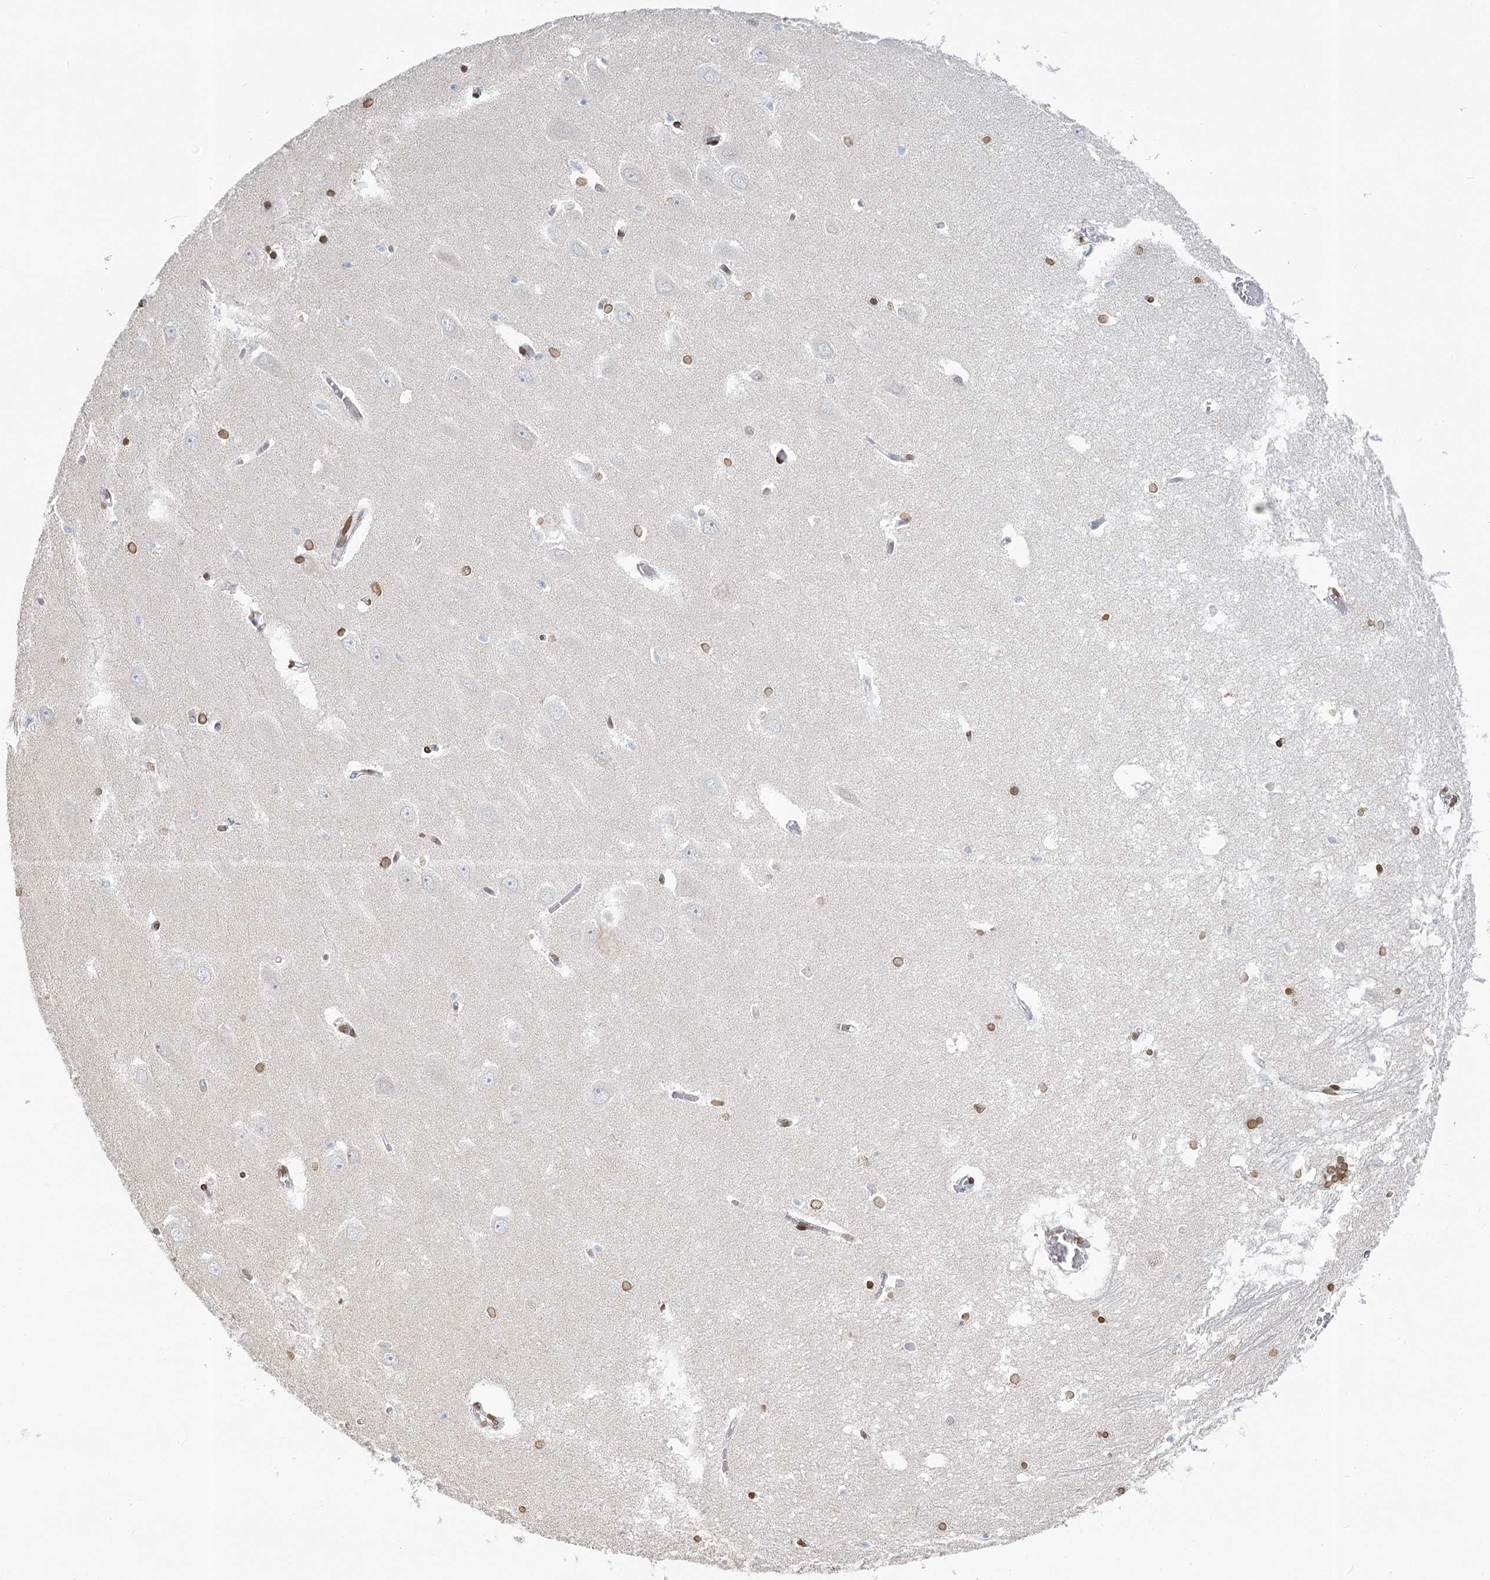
{"staining": {"intensity": "moderate", "quantity": ">75%", "location": "nuclear"}, "tissue": "hippocampus", "cell_type": "Glial cells", "image_type": "normal", "snomed": [{"axis": "morphology", "description": "Normal tissue, NOS"}, {"axis": "topography", "description": "Hippocampus"}], "caption": "Glial cells exhibit moderate nuclear positivity in about >75% of cells in unremarkable hippocampus.", "gene": "VWA5A", "patient": {"sex": "male", "age": 70}}